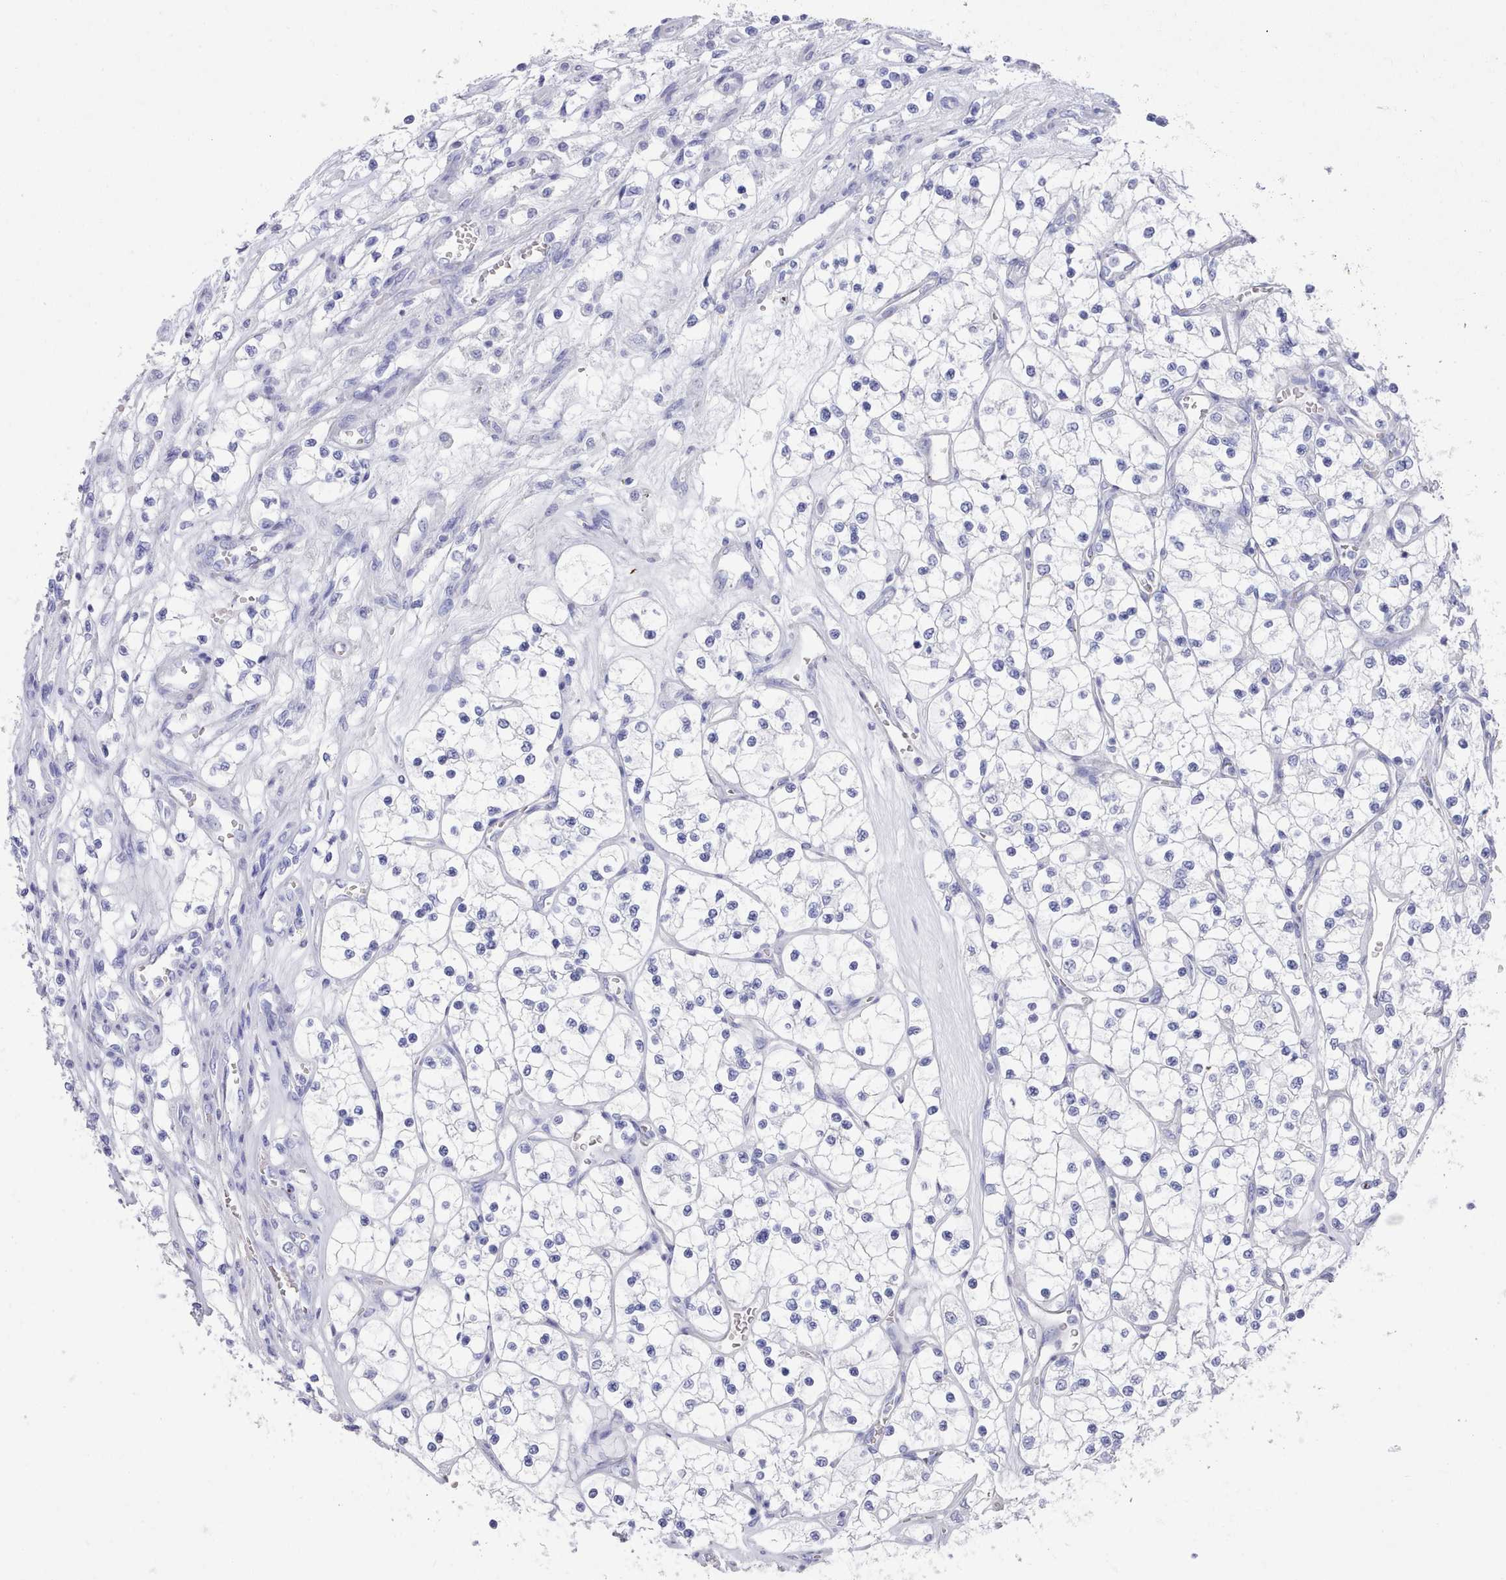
{"staining": {"intensity": "negative", "quantity": "none", "location": "none"}, "tissue": "renal cancer", "cell_type": "Tumor cells", "image_type": "cancer", "snomed": [{"axis": "morphology", "description": "Adenocarcinoma, NOS"}, {"axis": "topography", "description": "Kidney"}], "caption": "Immunohistochemistry histopathology image of renal adenocarcinoma stained for a protein (brown), which shows no staining in tumor cells.", "gene": "LRRC37A", "patient": {"sex": "female", "age": 69}}